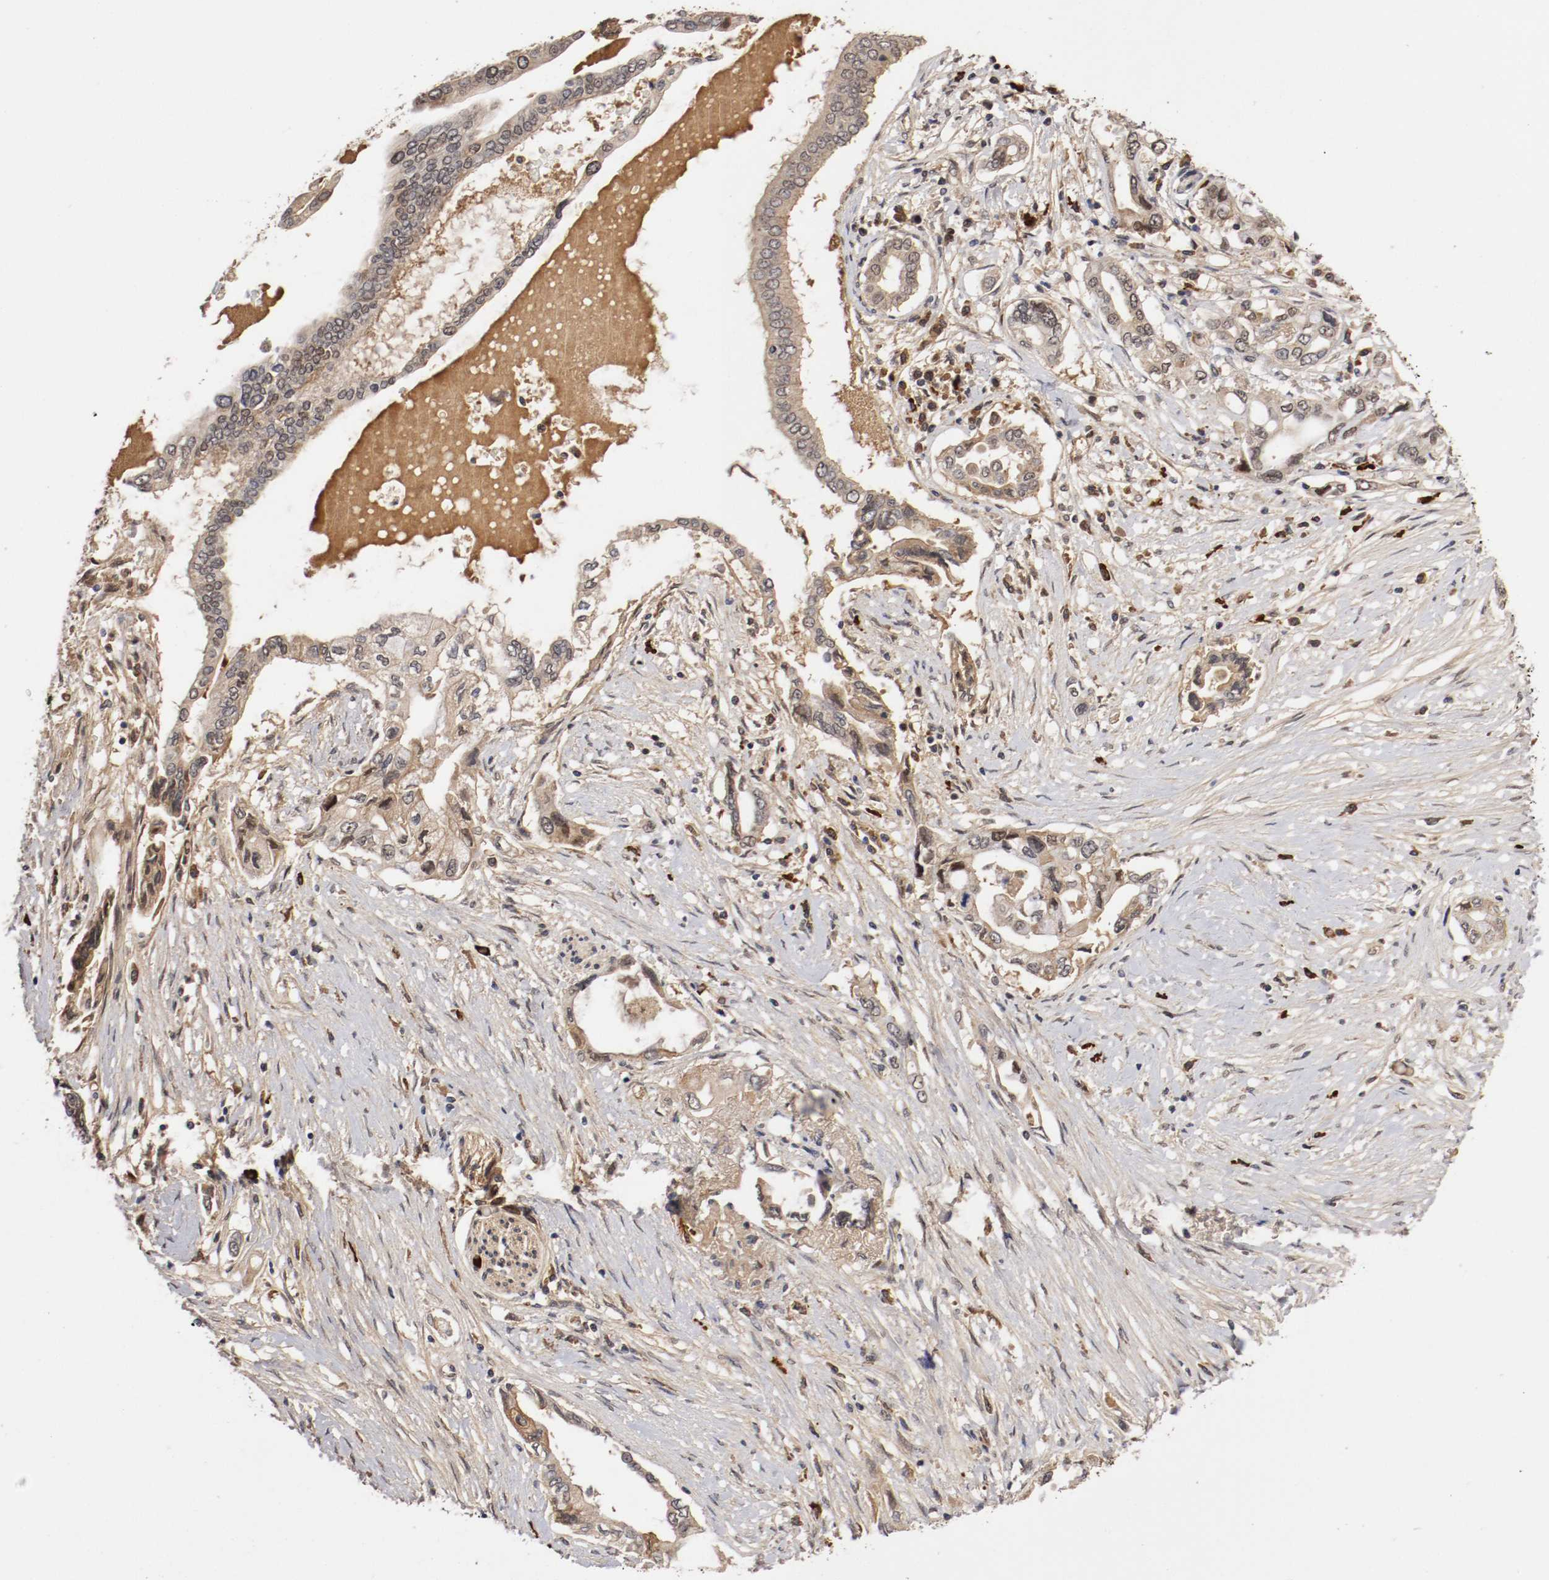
{"staining": {"intensity": "weak", "quantity": ">75%", "location": "cytoplasmic/membranous,nuclear"}, "tissue": "pancreatic cancer", "cell_type": "Tumor cells", "image_type": "cancer", "snomed": [{"axis": "morphology", "description": "Adenocarcinoma, NOS"}, {"axis": "topography", "description": "Pancreas"}], "caption": "Immunohistochemical staining of pancreatic adenocarcinoma exhibits low levels of weak cytoplasmic/membranous and nuclear expression in approximately >75% of tumor cells.", "gene": "DNMT3B", "patient": {"sex": "female", "age": 57}}